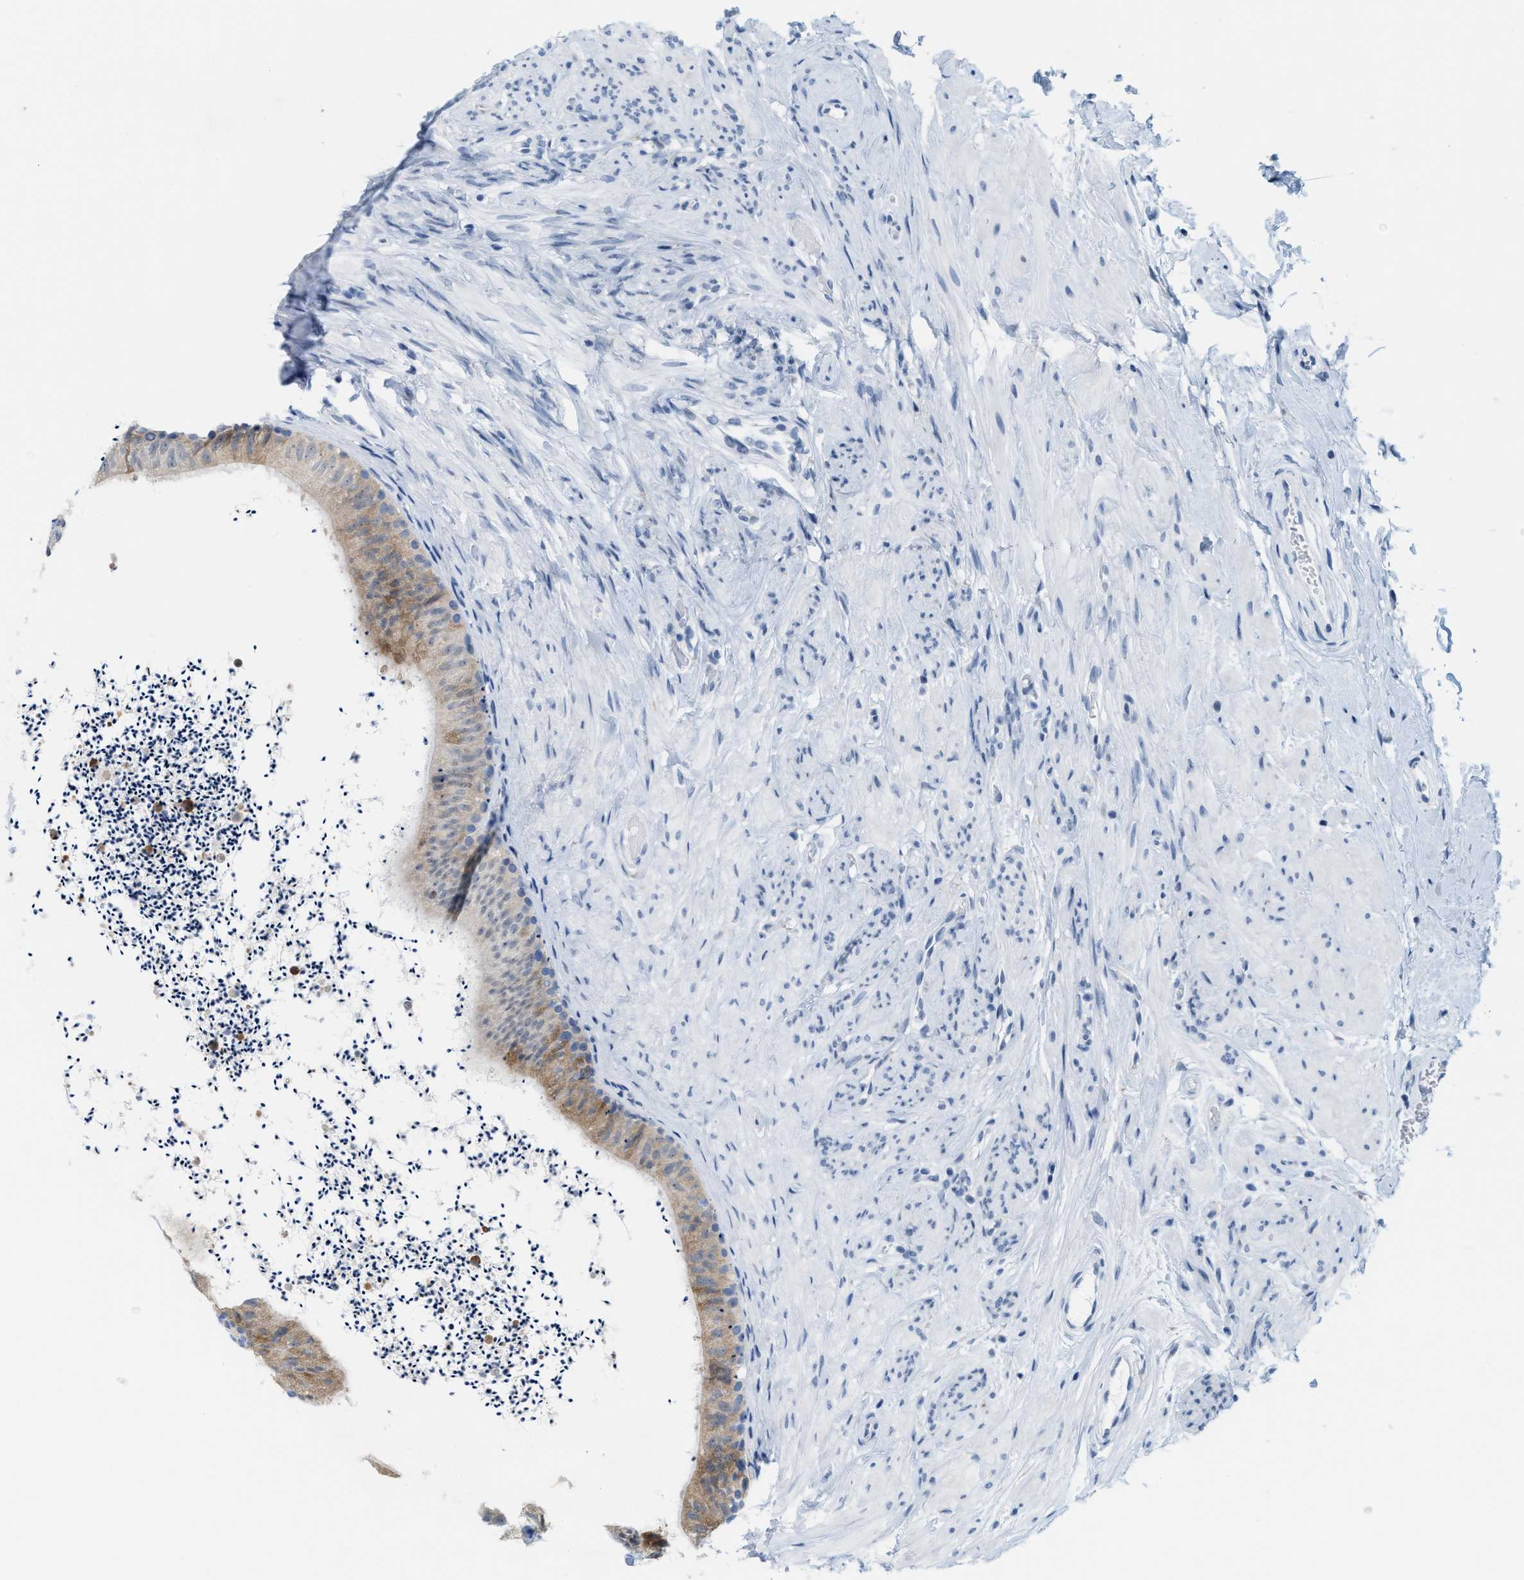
{"staining": {"intensity": "moderate", "quantity": ">75%", "location": "cytoplasmic/membranous"}, "tissue": "epididymis", "cell_type": "Glandular cells", "image_type": "normal", "snomed": [{"axis": "morphology", "description": "Normal tissue, NOS"}, {"axis": "topography", "description": "Epididymis"}], "caption": "Brown immunohistochemical staining in unremarkable human epididymis reveals moderate cytoplasmic/membranous positivity in about >75% of glandular cells. The staining was performed using DAB (3,3'-diaminobenzidine), with brown indicating positive protein expression. Nuclei are stained blue with hematoxylin.", "gene": "KIFC3", "patient": {"sex": "male", "age": 56}}